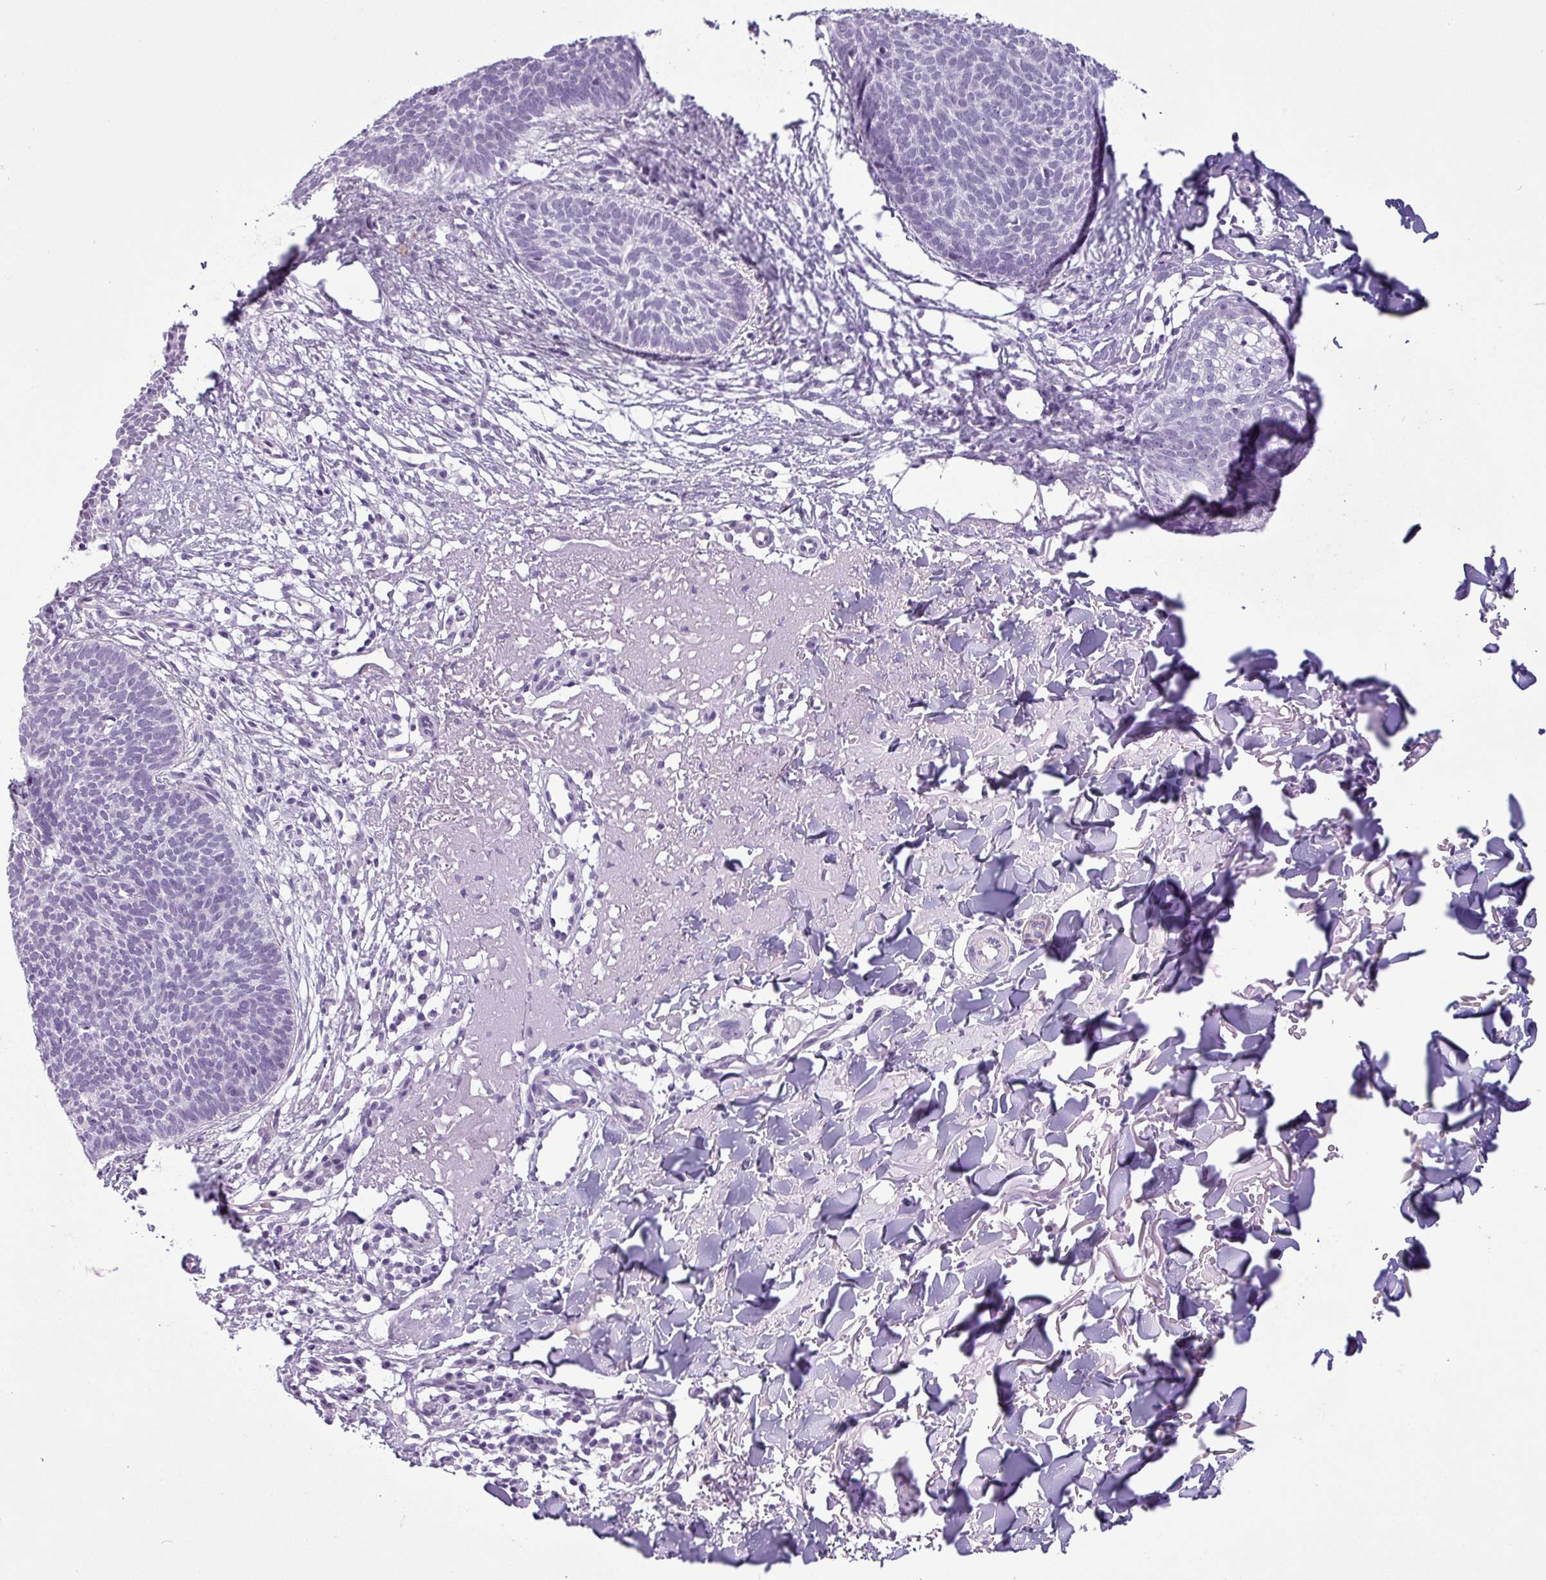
{"staining": {"intensity": "negative", "quantity": "none", "location": "none"}, "tissue": "skin cancer", "cell_type": "Tumor cells", "image_type": "cancer", "snomed": [{"axis": "morphology", "description": "Basal cell carcinoma"}, {"axis": "topography", "description": "Skin"}], "caption": "High magnification brightfield microscopy of skin cancer (basal cell carcinoma) stained with DAB (3,3'-diaminobenzidine) (brown) and counterstained with hematoxylin (blue): tumor cells show no significant positivity.", "gene": "CDH16", "patient": {"sex": "male", "age": 84}}